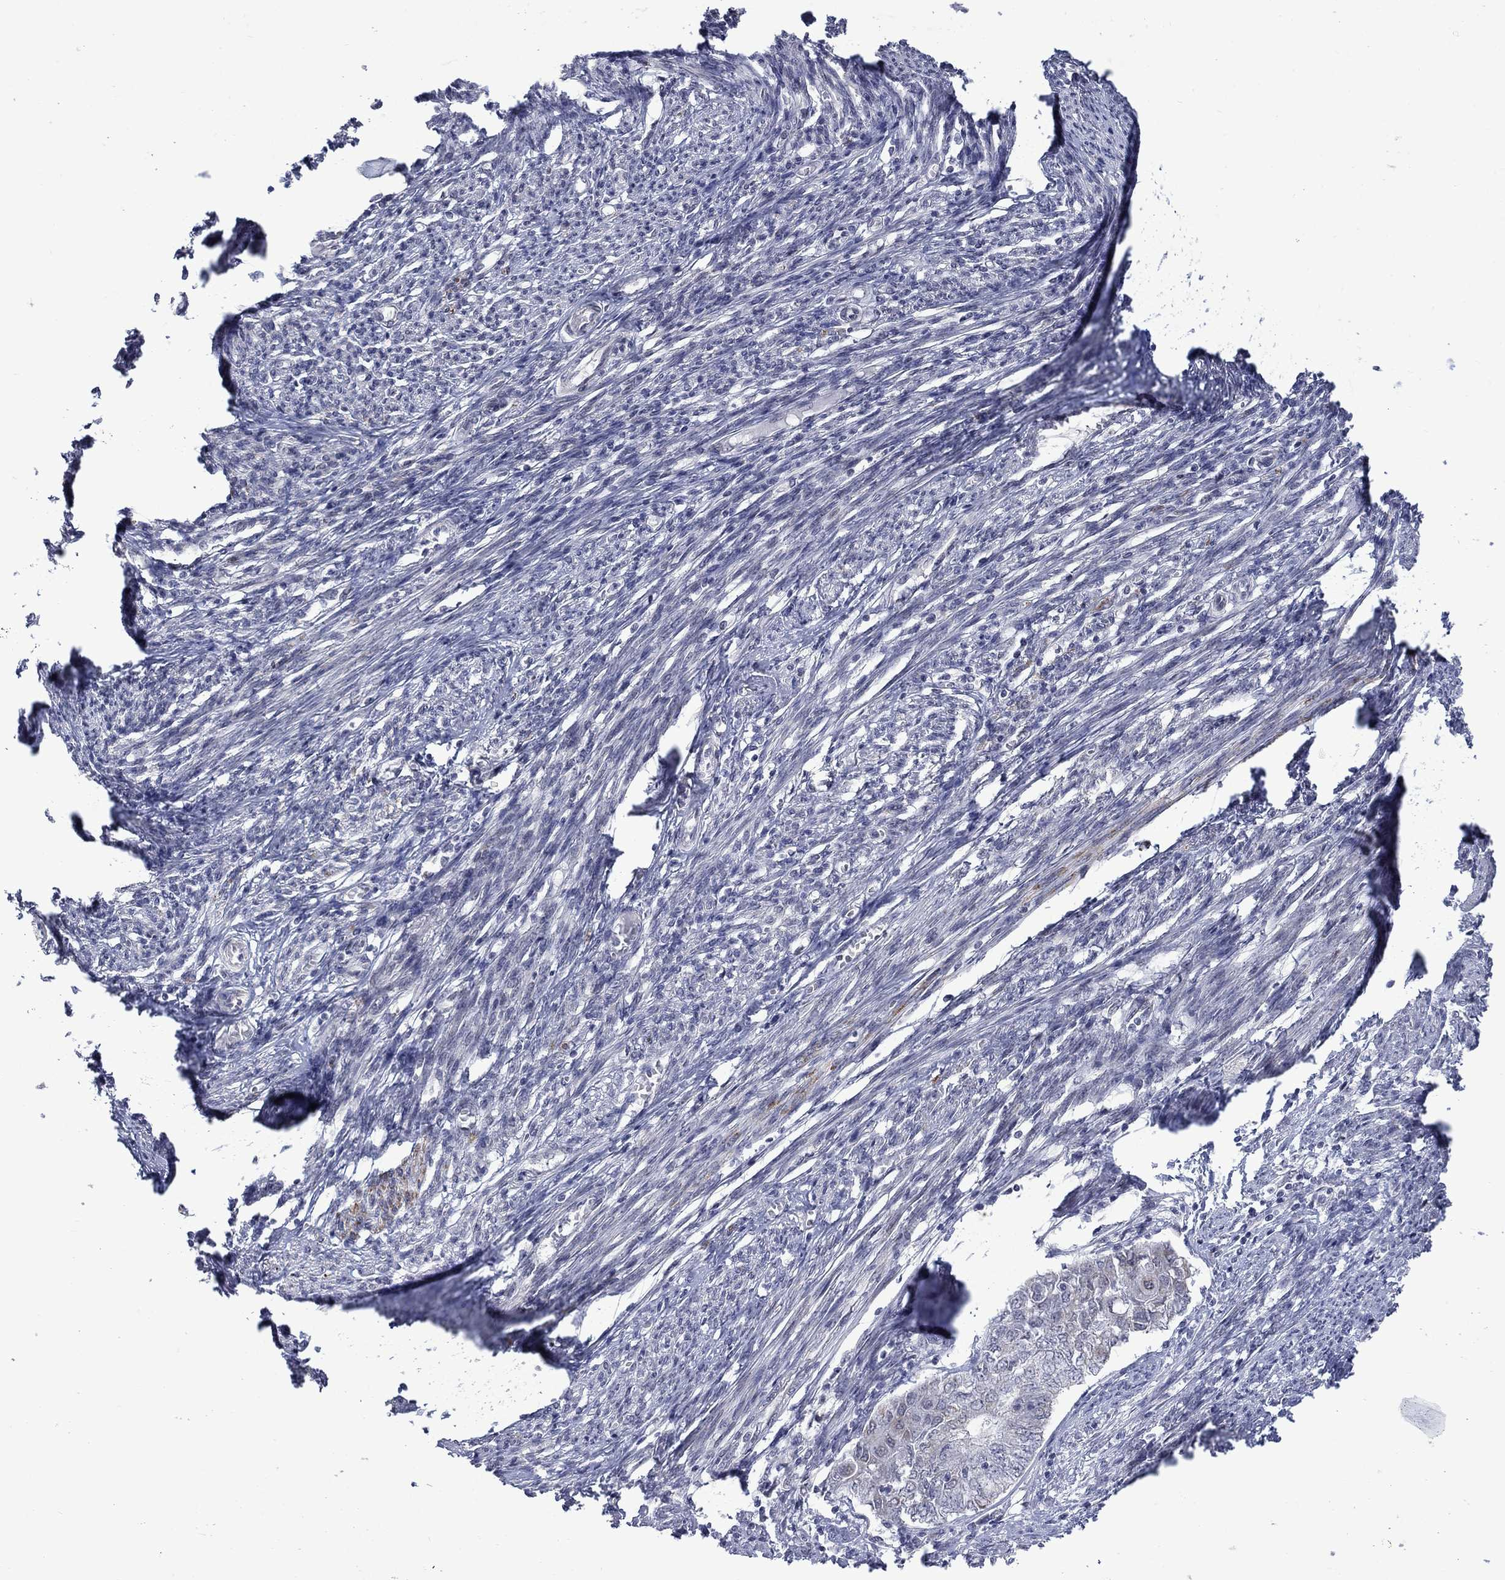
{"staining": {"intensity": "negative", "quantity": "none", "location": "none"}, "tissue": "endometrial cancer", "cell_type": "Tumor cells", "image_type": "cancer", "snomed": [{"axis": "morphology", "description": "Adenocarcinoma, NOS"}, {"axis": "topography", "description": "Endometrium"}], "caption": "An immunohistochemistry micrograph of endometrial adenocarcinoma is shown. There is no staining in tumor cells of endometrial adenocarcinoma. Nuclei are stained in blue.", "gene": "KCNJ16", "patient": {"sex": "female", "age": 62}}